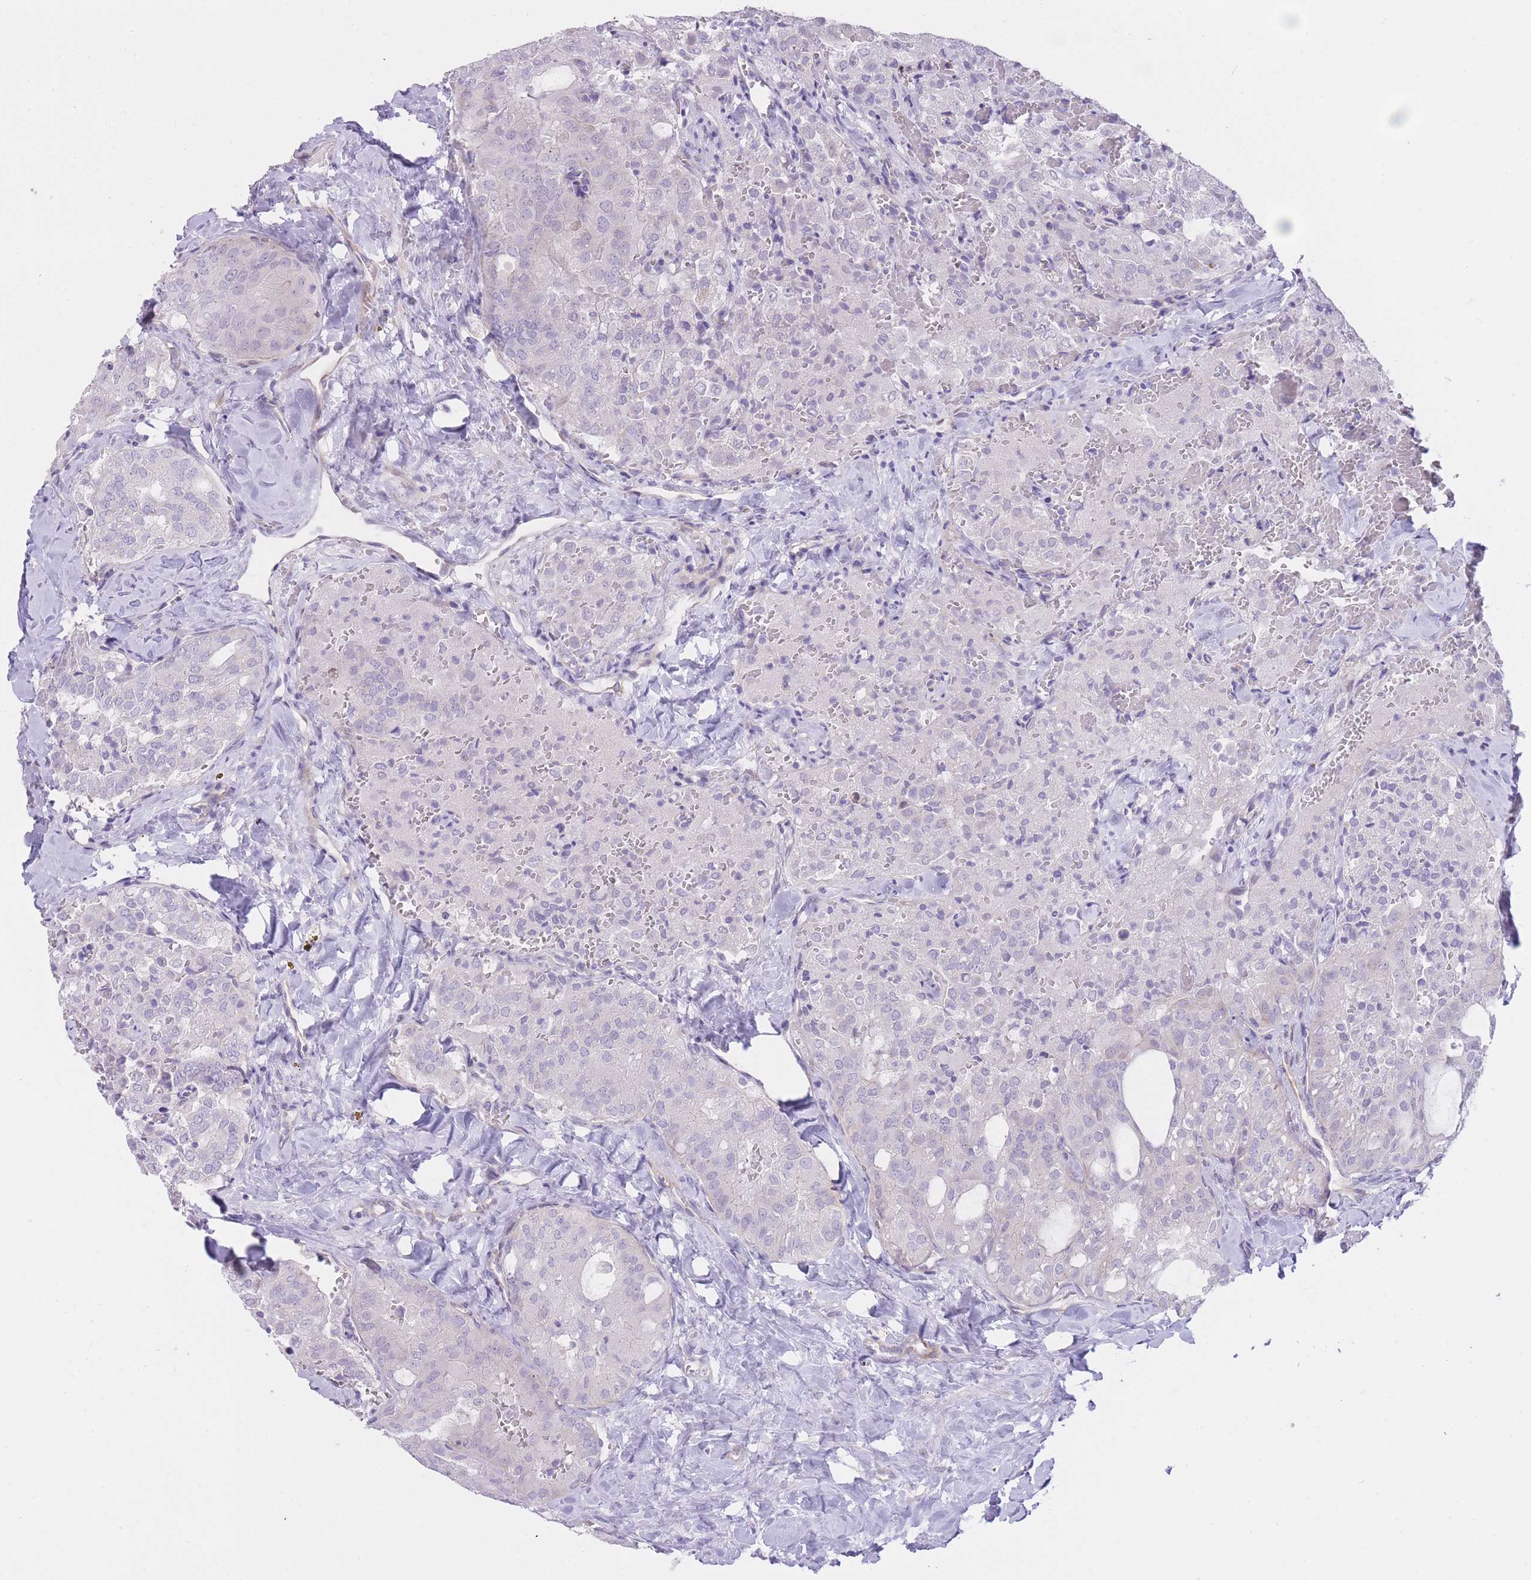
{"staining": {"intensity": "negative", "quantity": "none", "location": "none"}, "tissue": "thyroid cancer", "cell_type": "Tumor cells", "image_type": "cancer", "snomed": [{"axis": "morphology", "description": "Follicular adenoma carcinoma, NOS"}, {"axis": "topography", "description": "Thyroid gland"}], "caption": "A high-resolution photomicrograph shows IHC staining of thyroid cancer, which demonstrates no significant staining in tumor cells. Brightfield microscopy of immunohistochemistry (IHC) stained with DAB (brown) and hematoxylin (blue), captured at high magnification.", "gene": "IMPG1", "patient": {"sex": "male", "age": 75}}